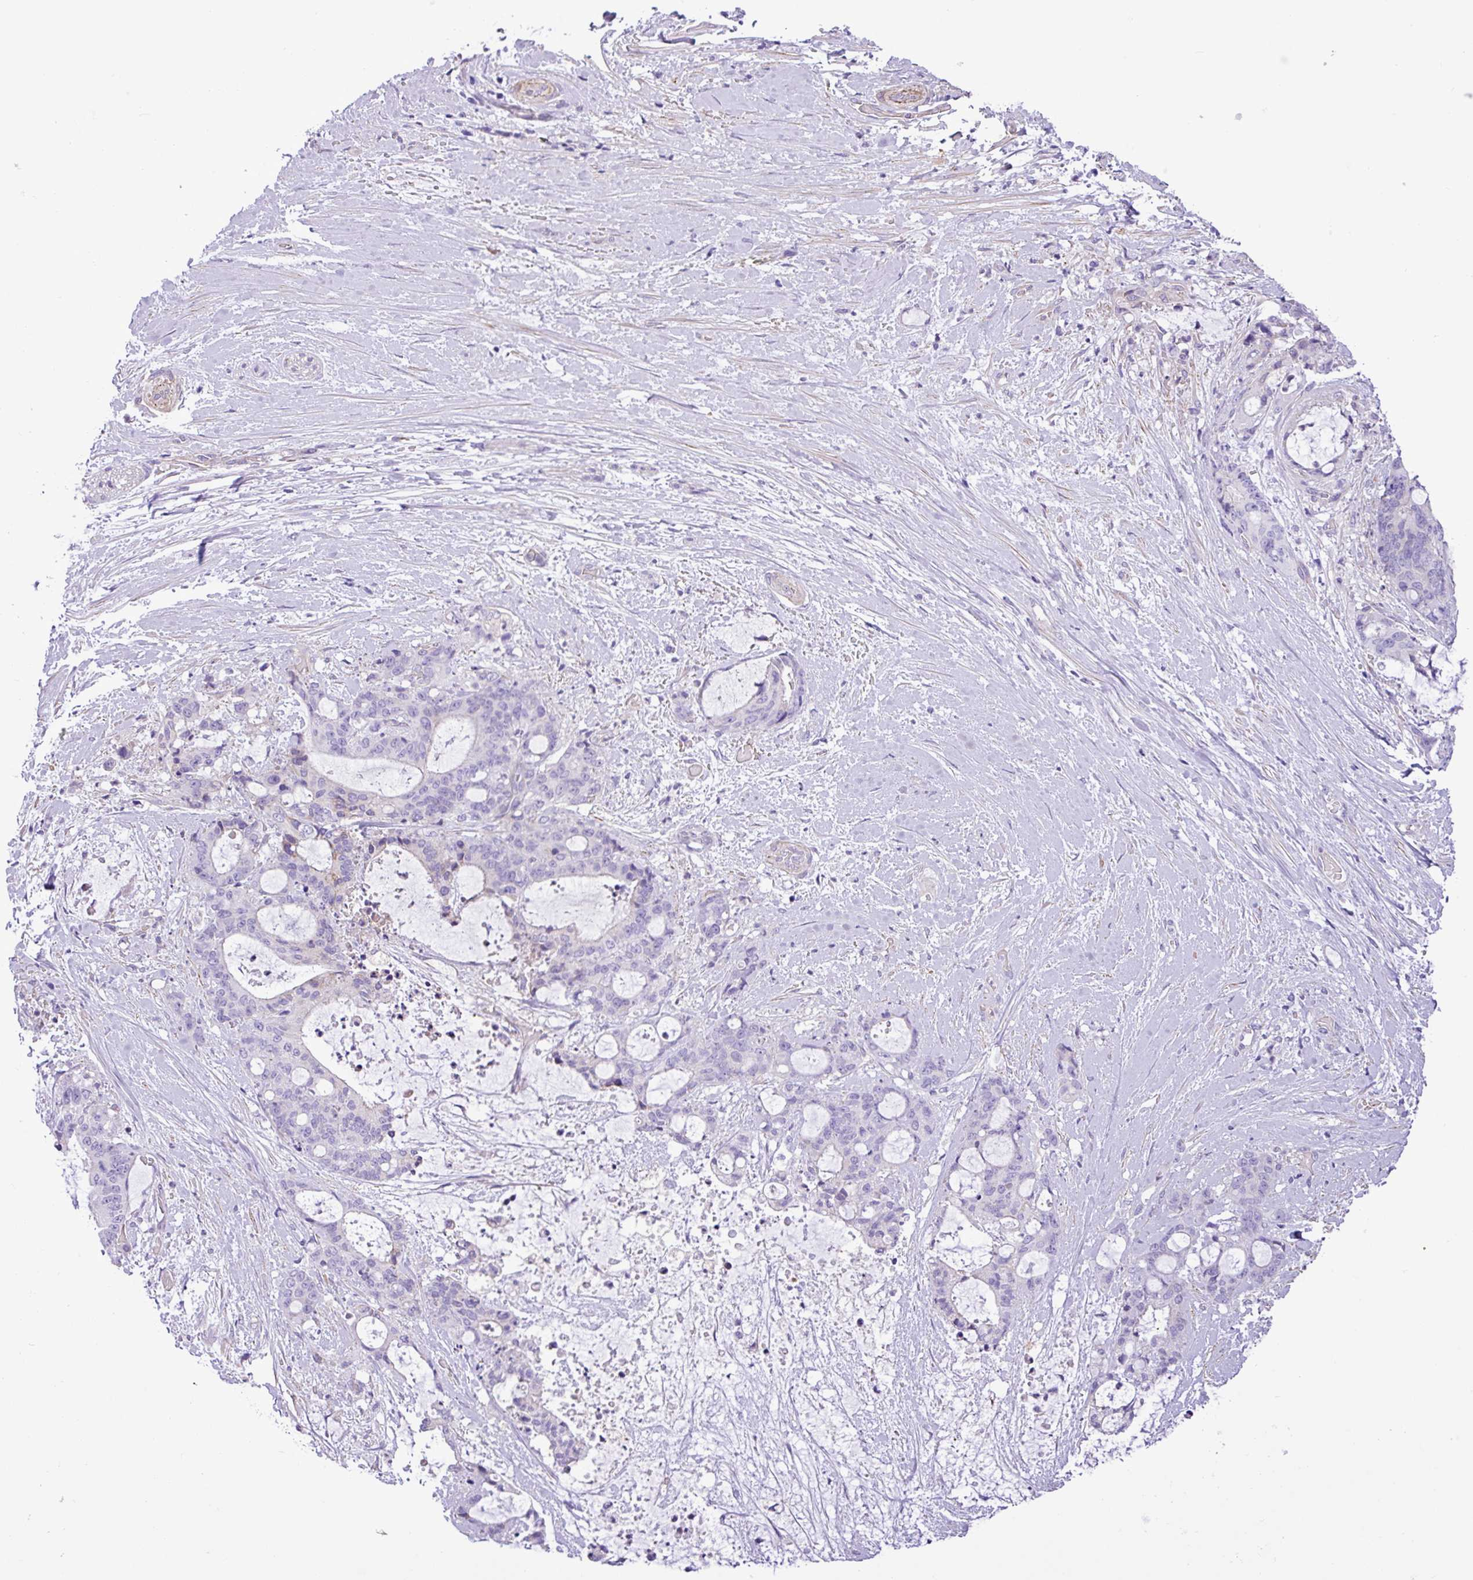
{"staining": {"intensity": "negative", "quantity": "none", "location": "none"}, "tissue": "liver cancer", "cell_type": "Tumor cells", "image_type": "cancer", "snomed": [{"axis": "morphology", "description": "Normal tissue, NOS"}, {"axis": "morphology", "description": "Cholangiocarcinoma"}, {"axis": "topography", "description": "Liver"}, {"axis": "topography", "description": "Peripheral nerve tissue"}], "caption": "The image displays no staining of tumor cells in liver cancer.", "gene": "C11orf91", "patient": {"sex": "female", "age": 73}}